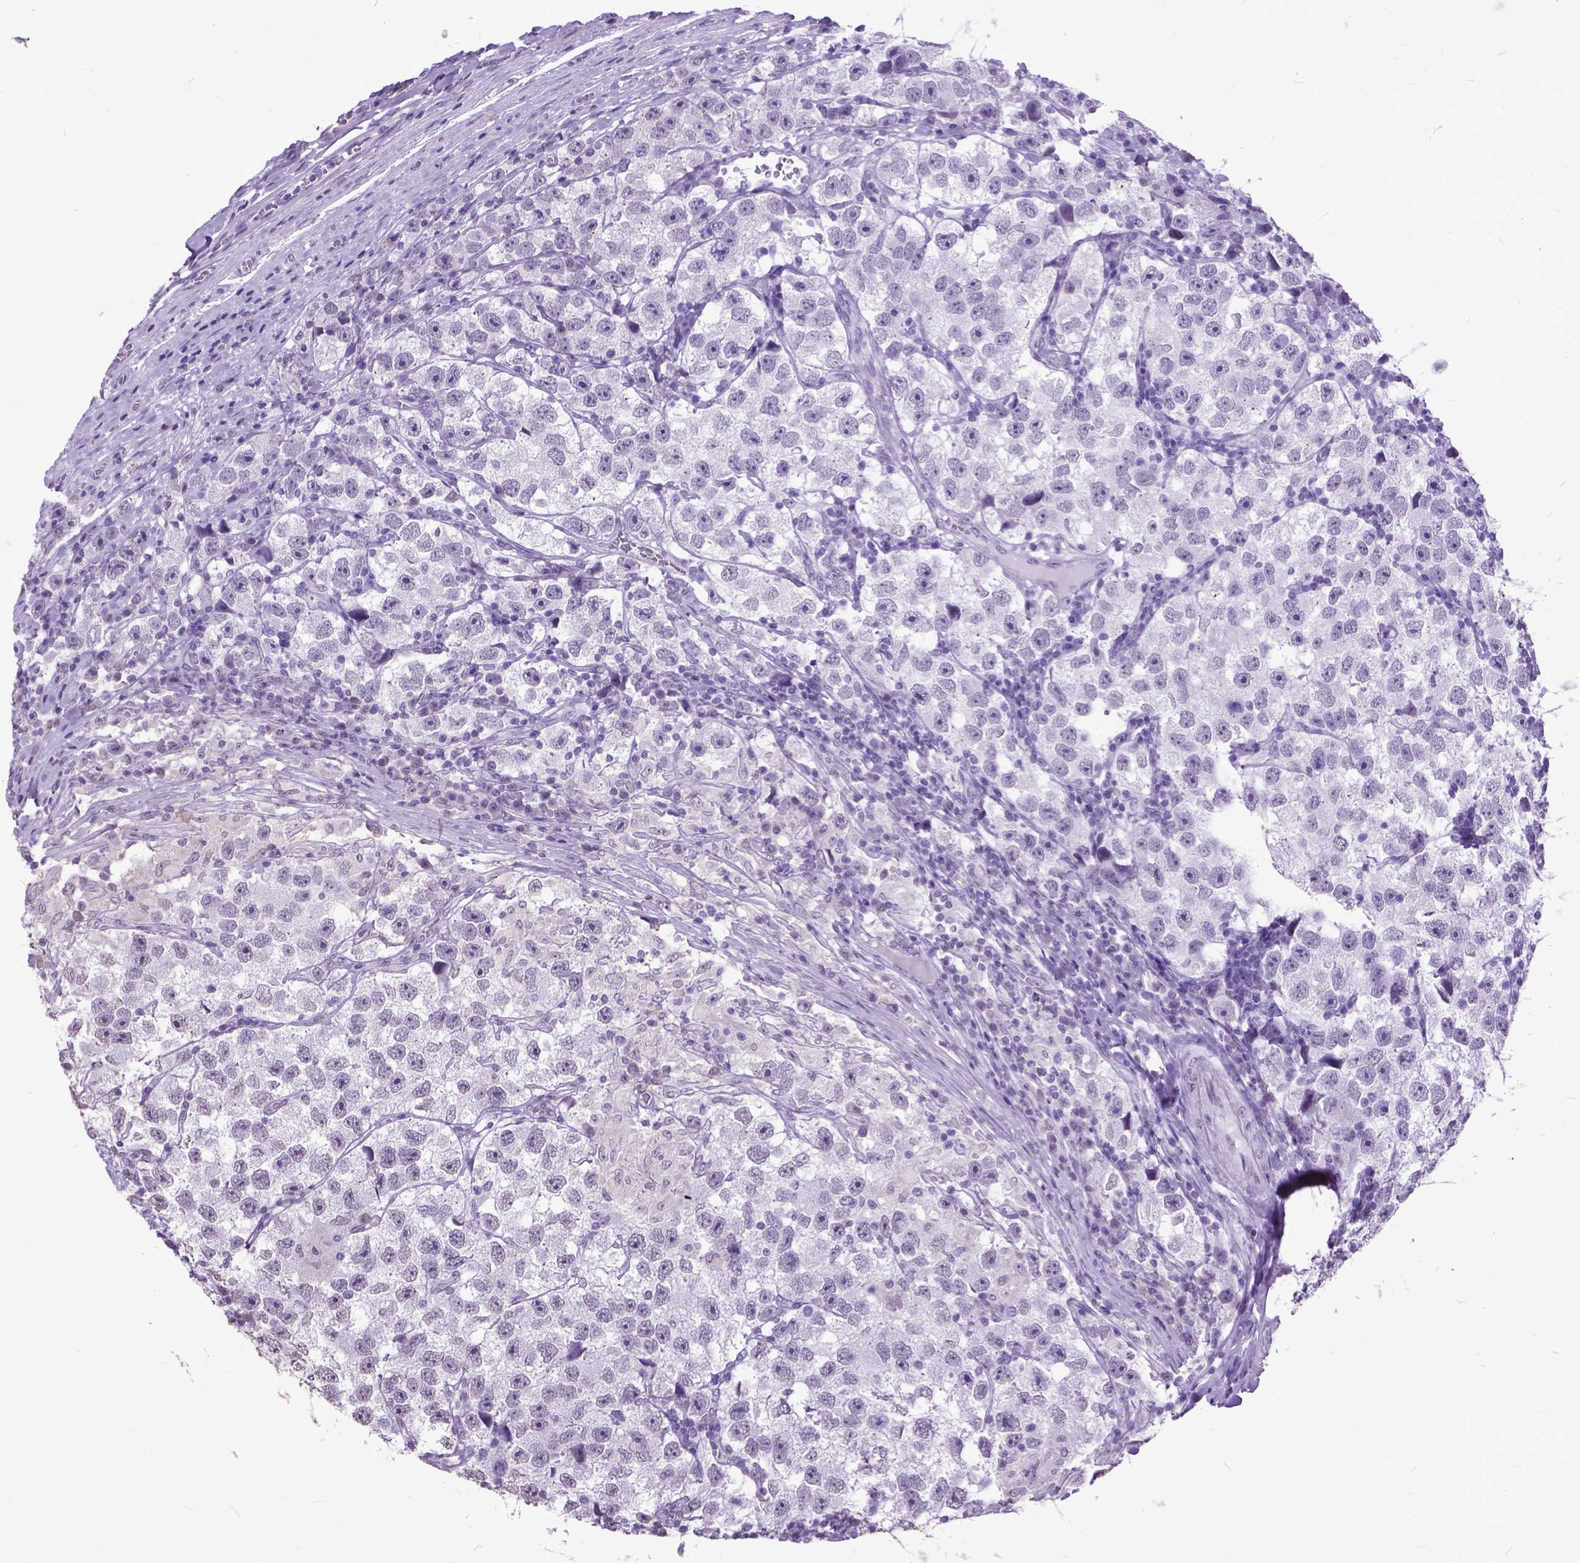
{"staining": {"intensity": "negative", "quantity": "none", "location": "none"}, "tissue": "testis cancer", "cell_type": "Tumor cells", "image_type": "cancer", "snomed": [{"axis": "morphology", "description": "Seminoma, NOS"}, {"axis": "topography", "description": "Testis"}], "caption": "An immunohistochemistry micrograph of seminoma (testis) is shown. There is no staining in tumor cells of seminoma (testis).", "gene": "MARCHF10", "patient": {"sex": "male", "age": 26}}